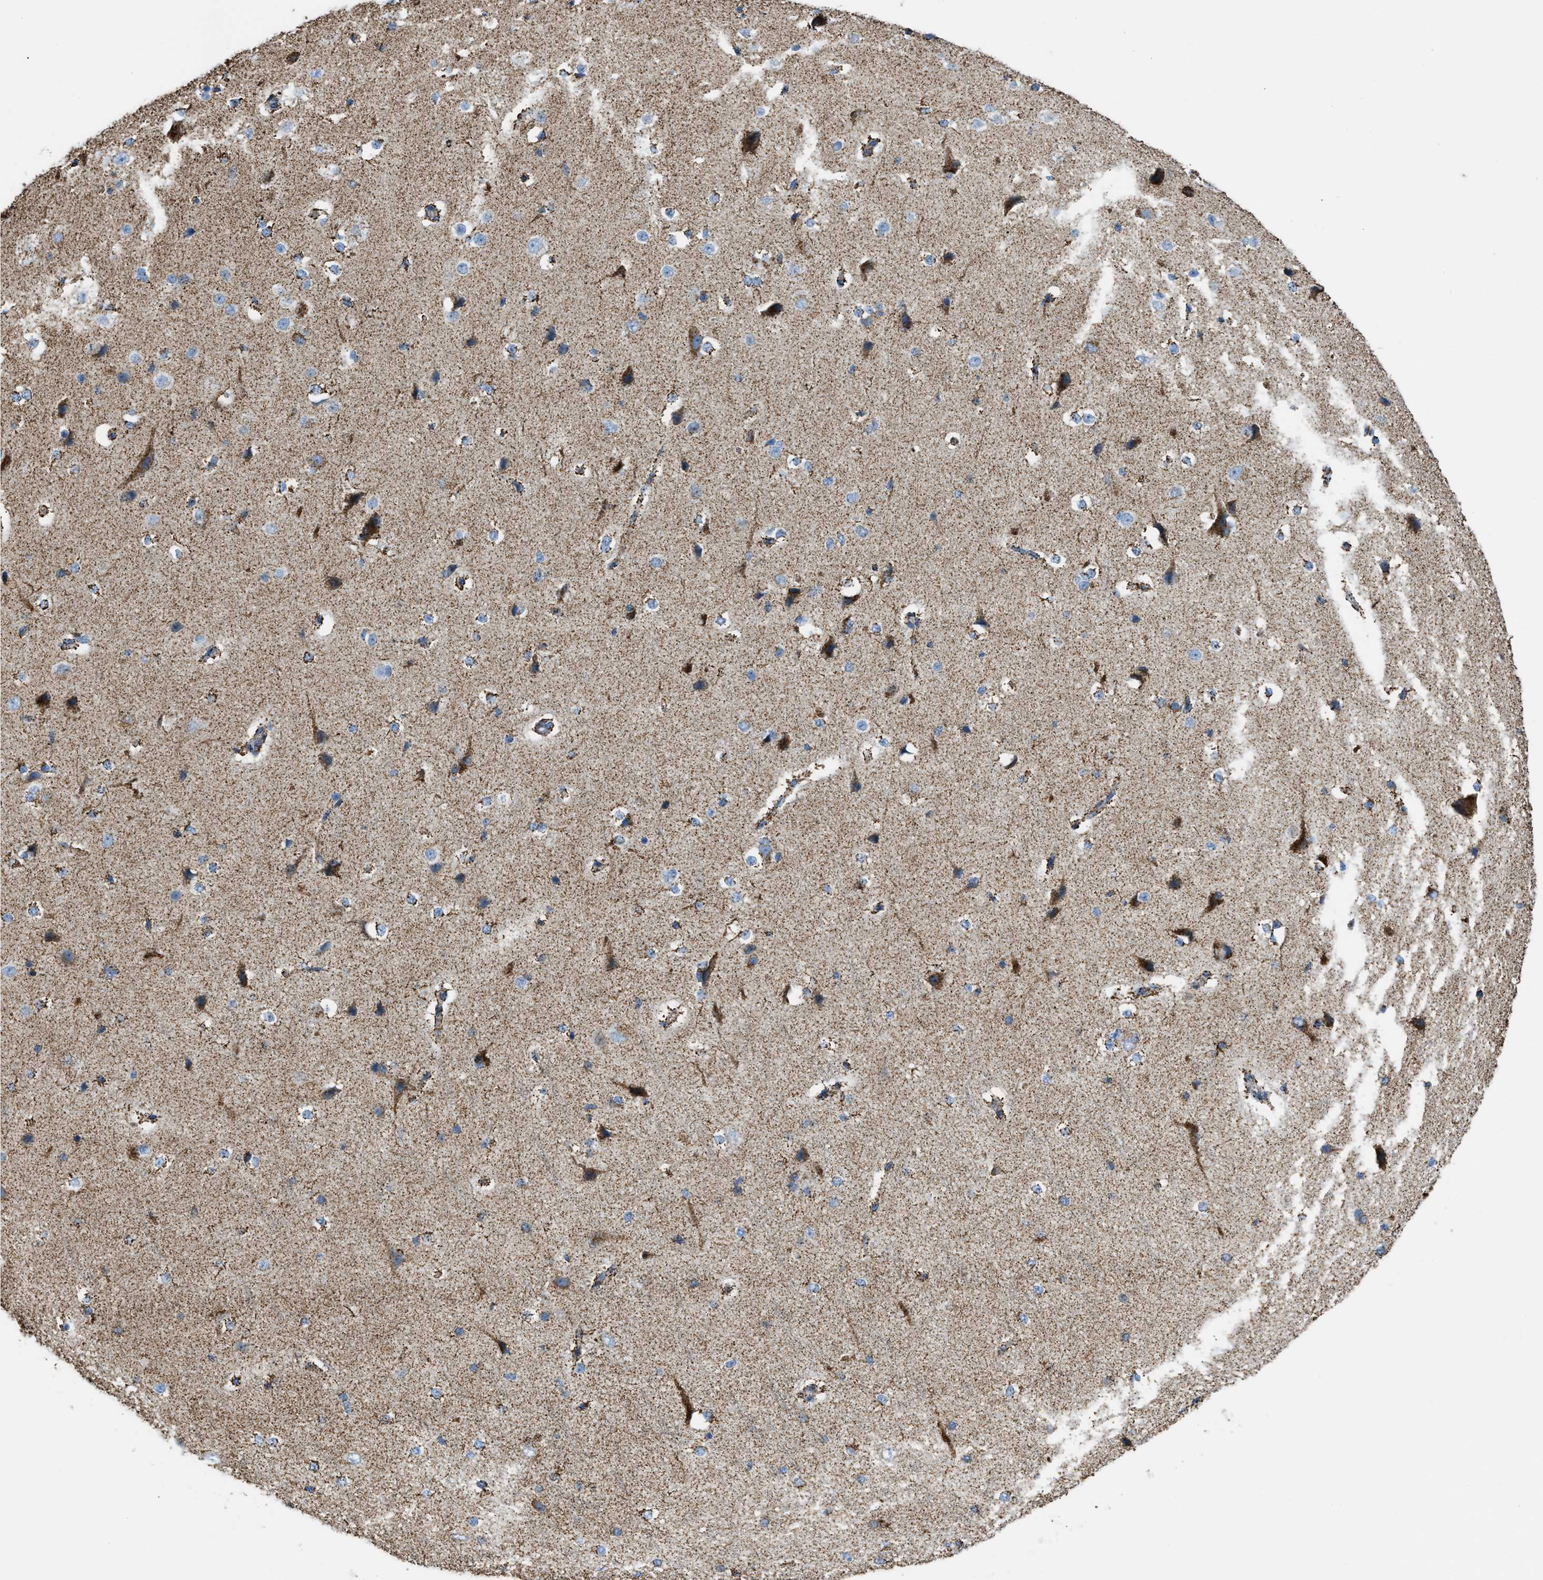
{"staining": {"intensity": "moderate", "quantity": ">75%", "location": "cytoplasmic/membranous"}, "tissue": "cerebral cortex", "cell_type": "Endothelial cells", "image_type": "normal", "snomed": [{"axis": "morphology", "description": "Normal tissue, NOS"}, {"axis": "morphology", "description": "Developmental malformation"}, {"axis": "topography", "description": "Cerebral cortex"}], "caption": "High-power microscopy captured an immunohistochemistry (IHC) micrograph of unremarkable cerebral cortex, revealing moderate cytoplasmic/membranous positivity in approximately >75% of endothelial cells. Using DAB (brown) and hematoxylin (blue) stains, captured at high magnification using brightfield microscopy.", "gene": "ETFB", "patient": {"sex": "female", "age": 30}}